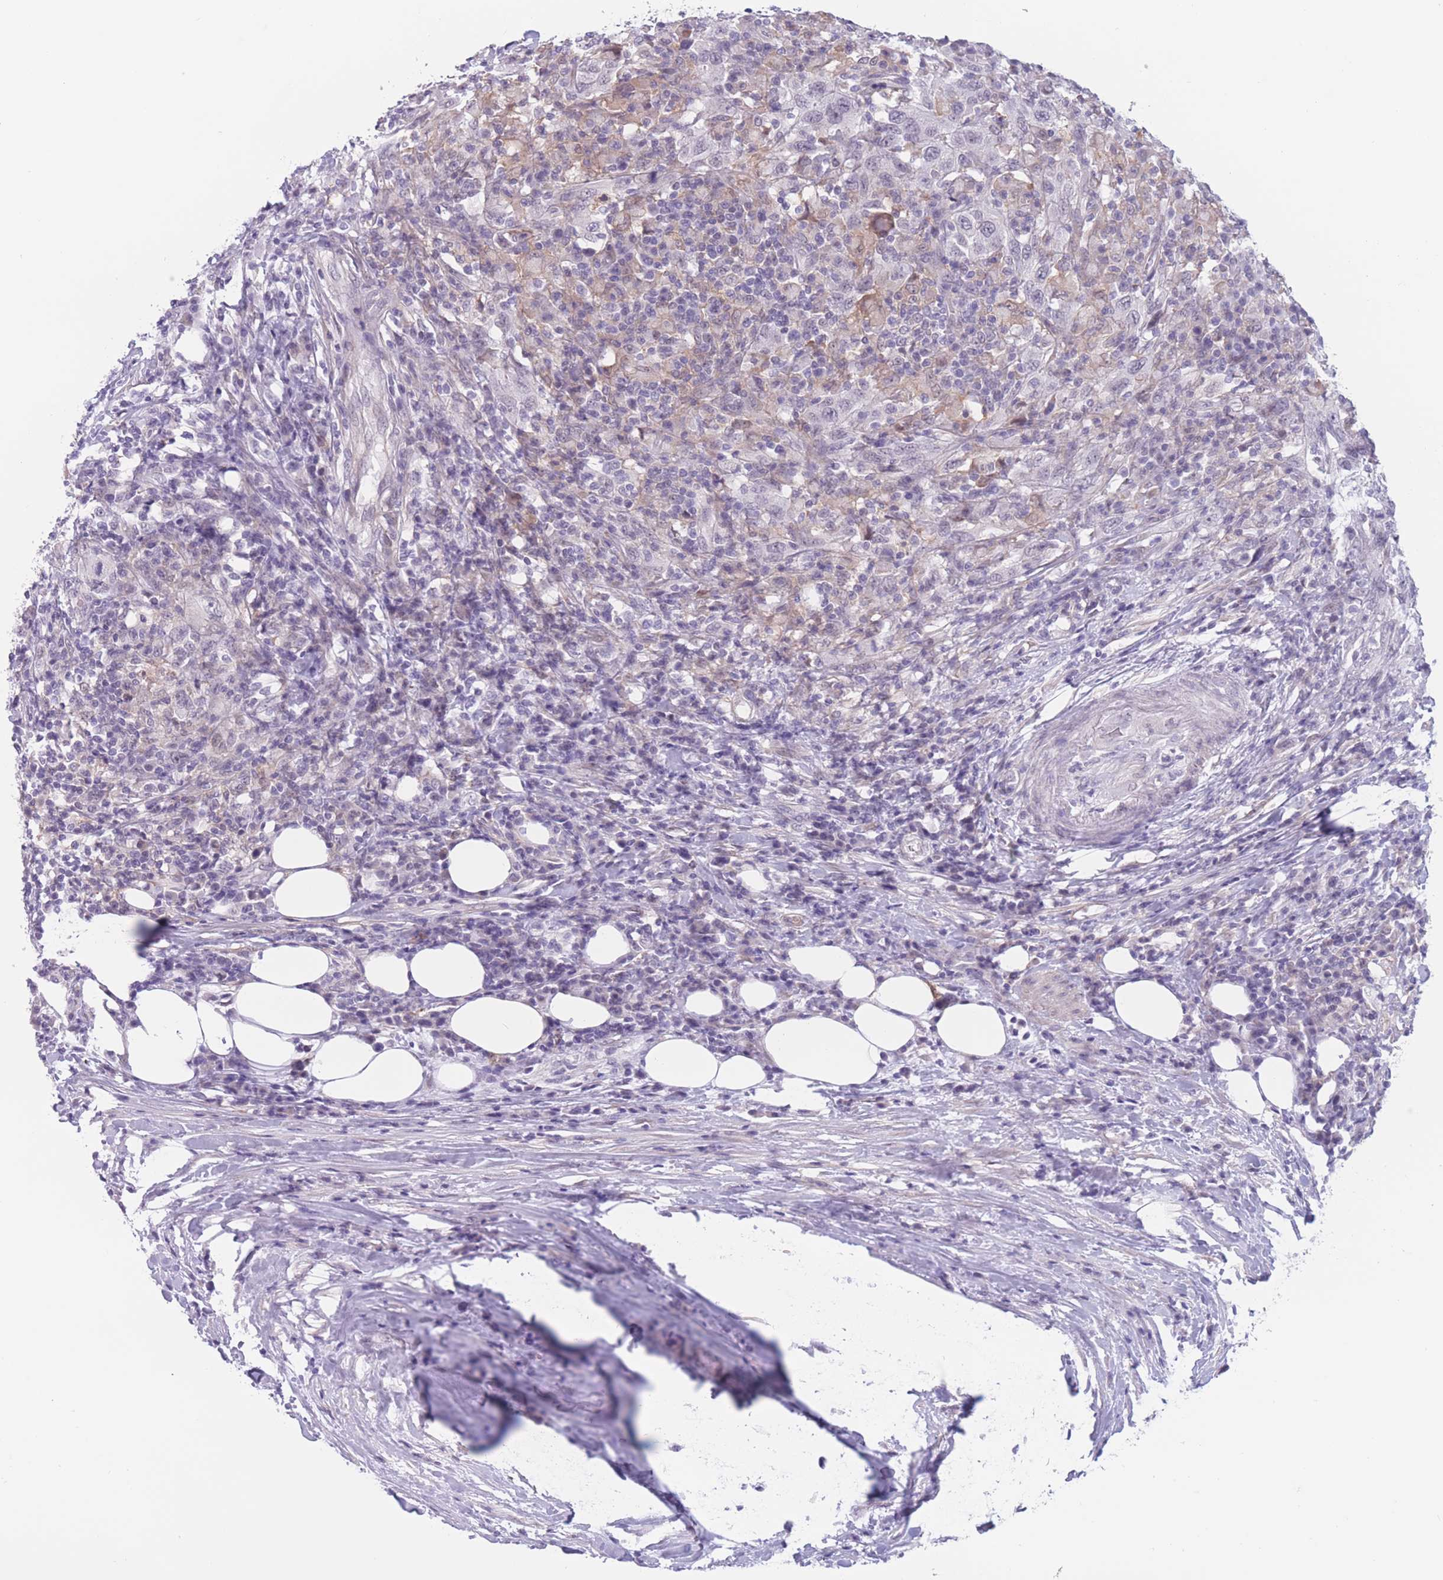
{"staining": {"intensity": "negative", "quantity": "none", "location": "none"}, "tissue": "urothelial cancer", "cell_type": "Tumor cells", "image_type": "cancer", "snomed": [{"axis": "morphology", "description": "Urothelial carcinoma, High grade"}, {"axis": "topography", "description": "Urinary bladder"}], "caption": "An IHC micrograph of high-grade urothelial carcinoma is shown. There is no staining in tumor cells of high-grade urothelial carcinoma.", "gene": "PODXL", "patient": {"sex": "male", "age": 61}}